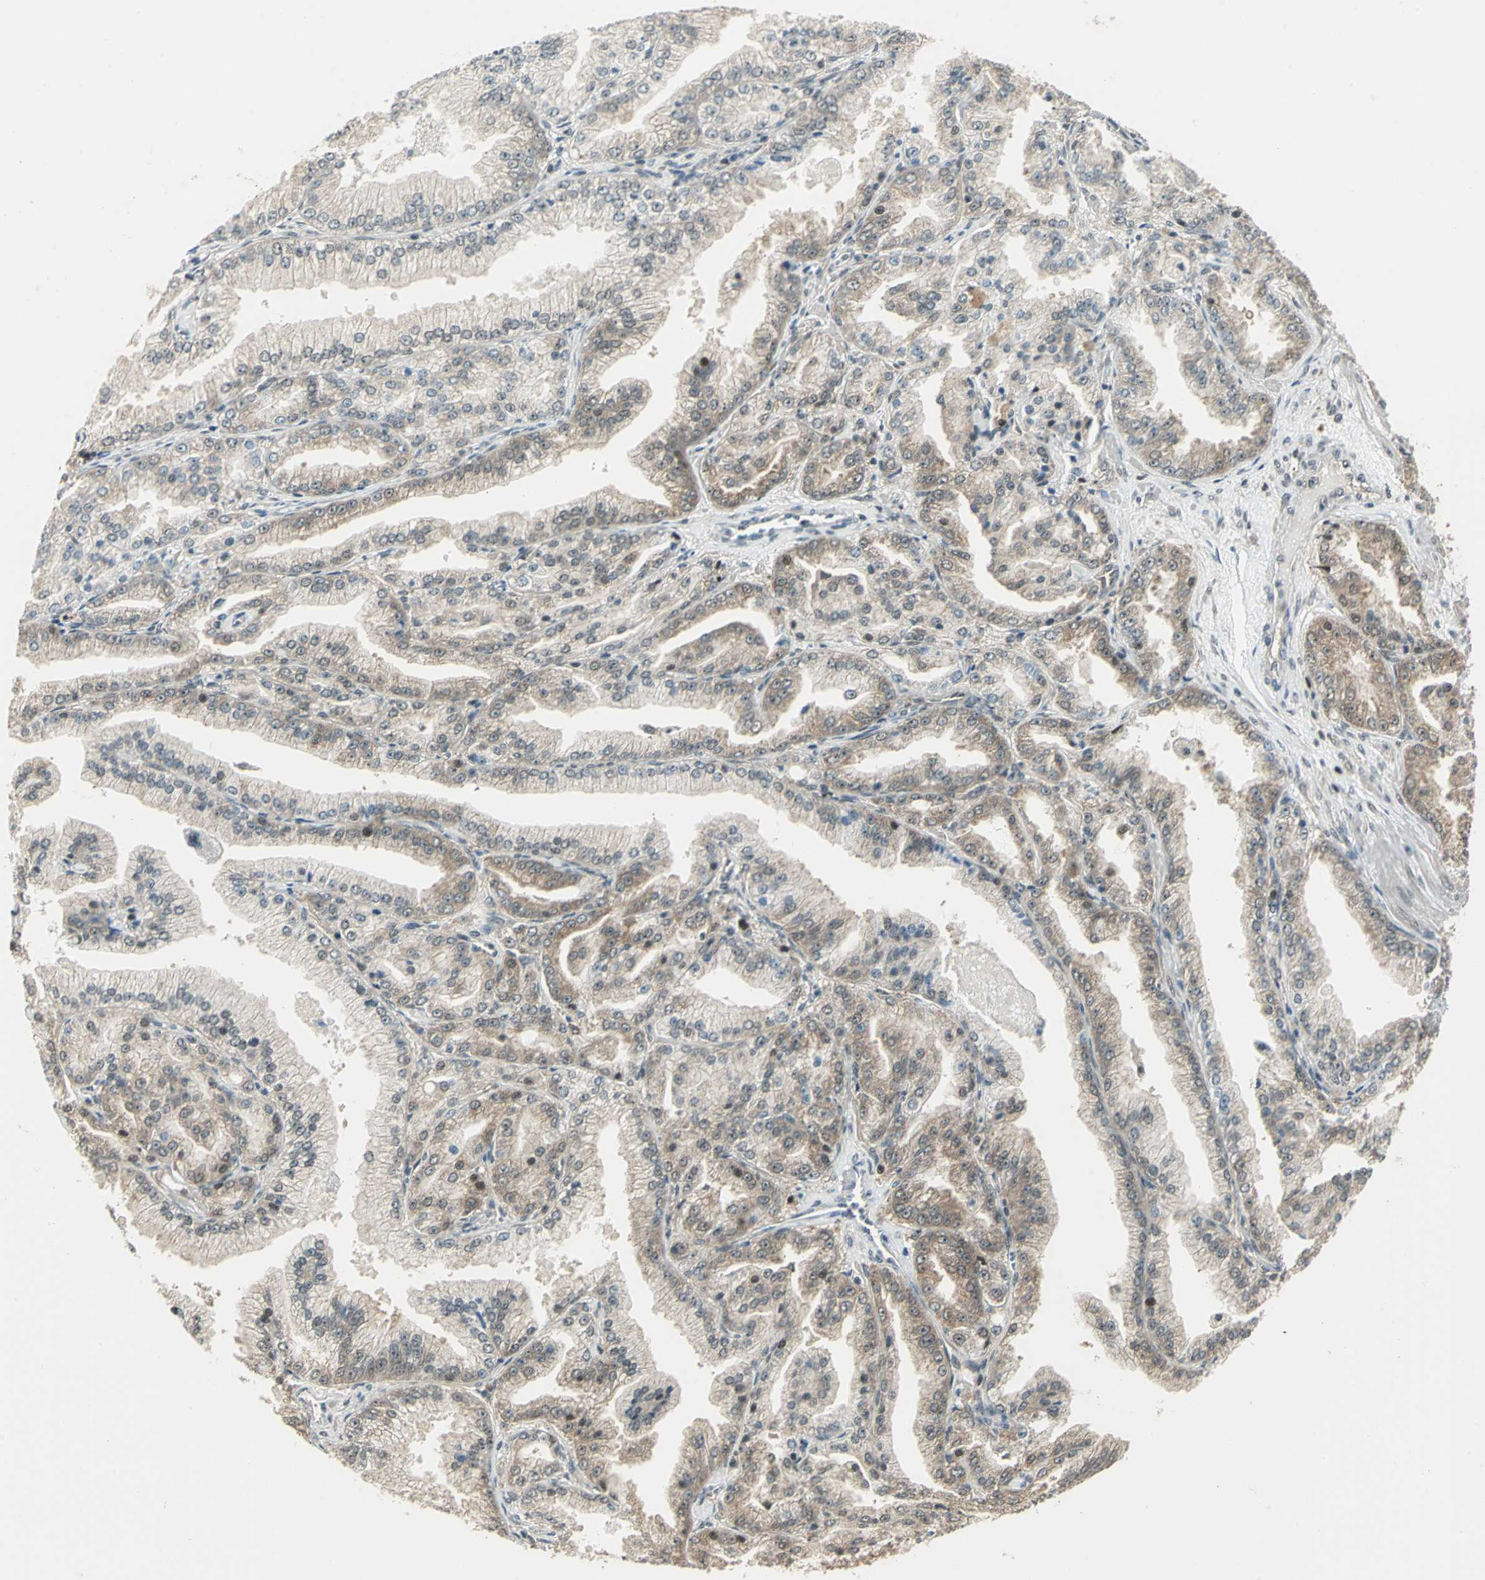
{"staining": {"intensity": "moderate", "quantity": ">75%", "location": "cytoplasmic/membranous,nuclear"}, "tissue": "prostate cancer", "cell_type": "Tumor cells", "image_type": "cancer", "snomed": [{"axis": "morphology", "description": "Adenocarcinoma, High grade"}, {"axis": "topography", "description": "Prostate"}], "caption": "About >75% of tumor cells in human high-grade adenocarcinoma (prostate) display moderate cytoplasmic/membranous and nuclear protein staining as visualized by brown immunohistochemical staining.", "gene": "PSMC3", "patient": {"sex": "male", "age": 61}}